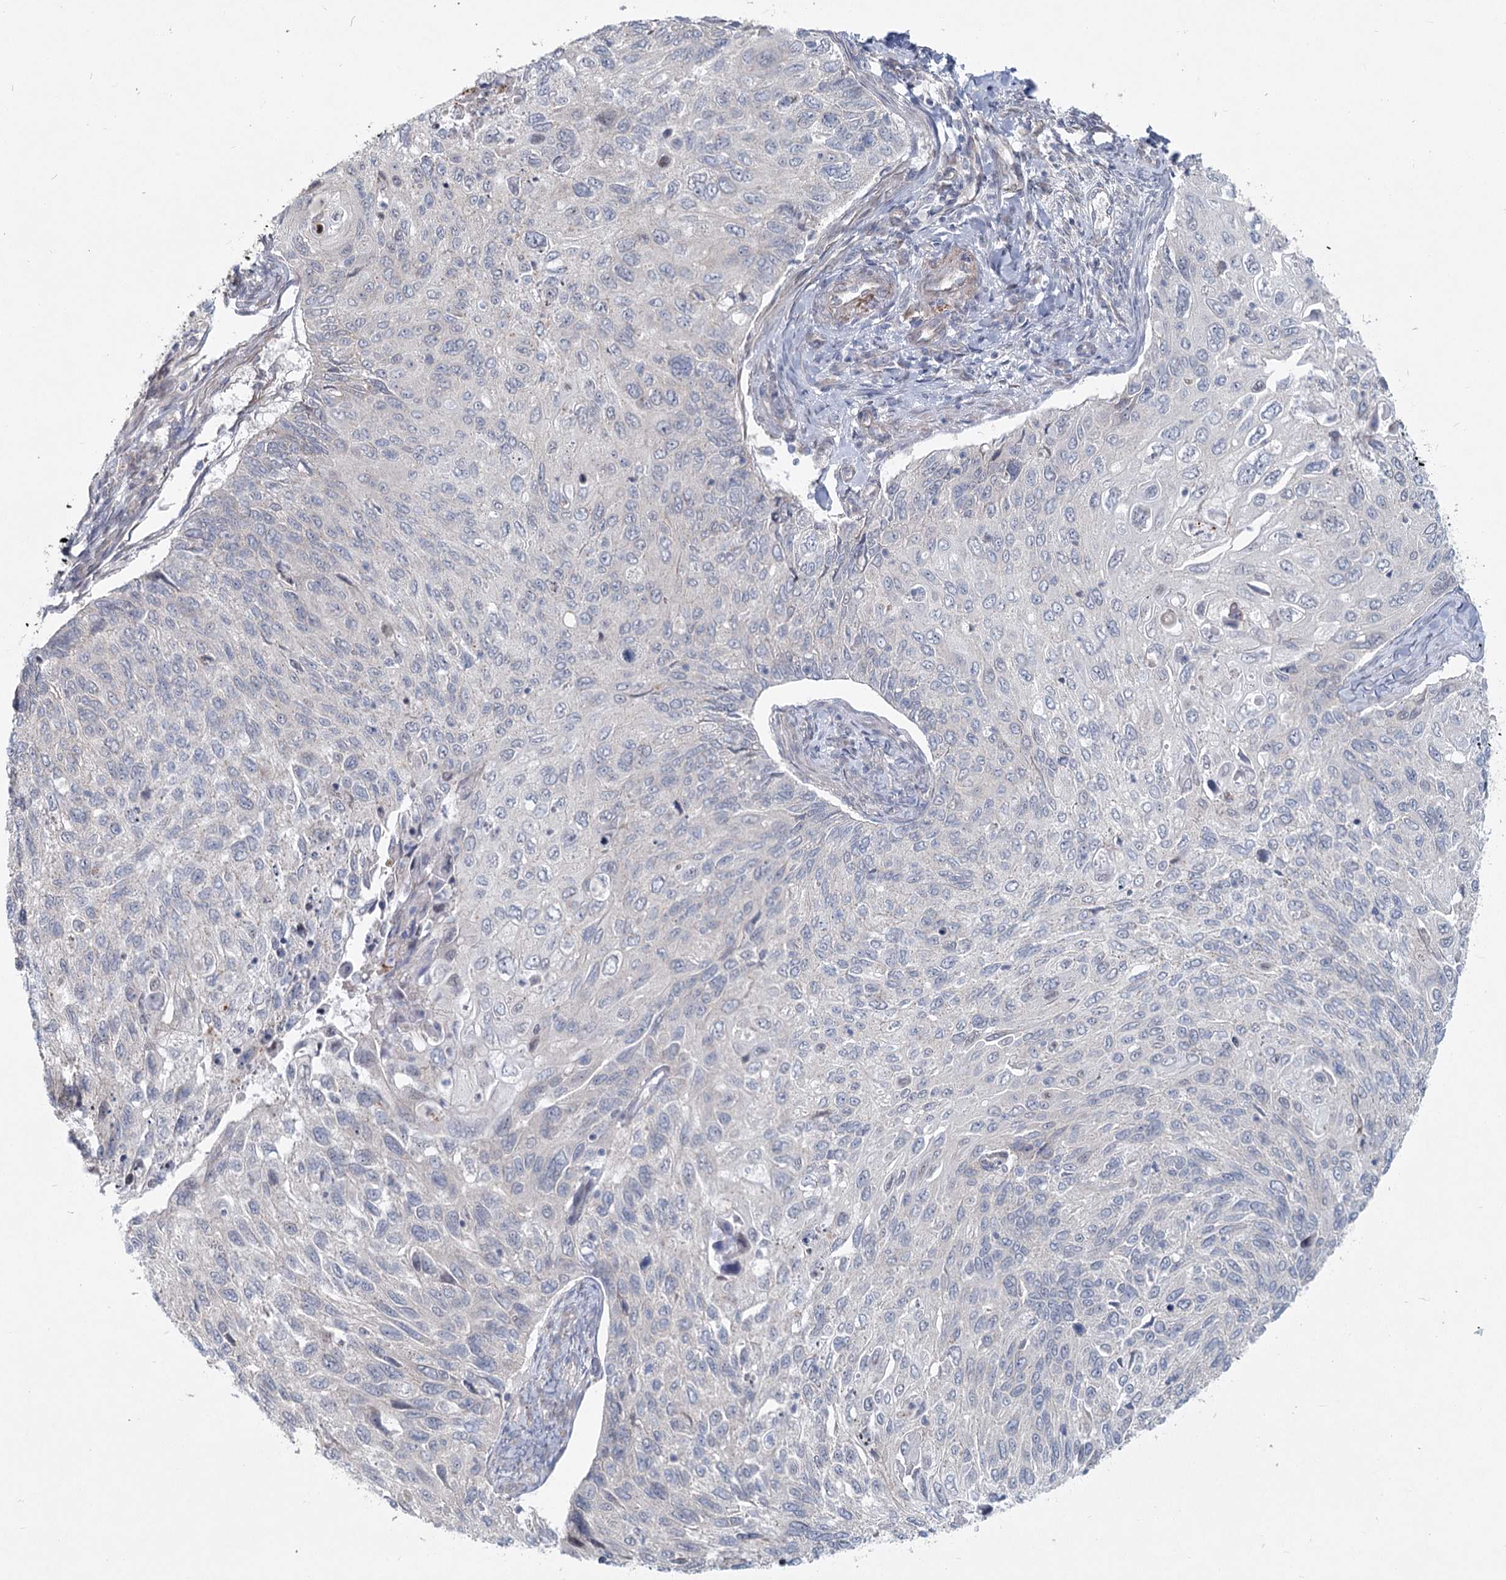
{"staining": {"intensity": "negative", "quantity": "none", "location": "none"}, "tissue": "cervical cancer", "cell_type": "Tumor cells", "image_type": "cancer", "snomed": [{"axis": "morphology", "description": "Squamous cell carcinoma, NOS"}, {"axis": "topography", "description": "Cervix"}], "caption": "There is no significant staining in tumor cells of squamous cell carcinoma (cervical).", "gene": "SPINK13", "patient": {"sex": "female", "age": 70}}